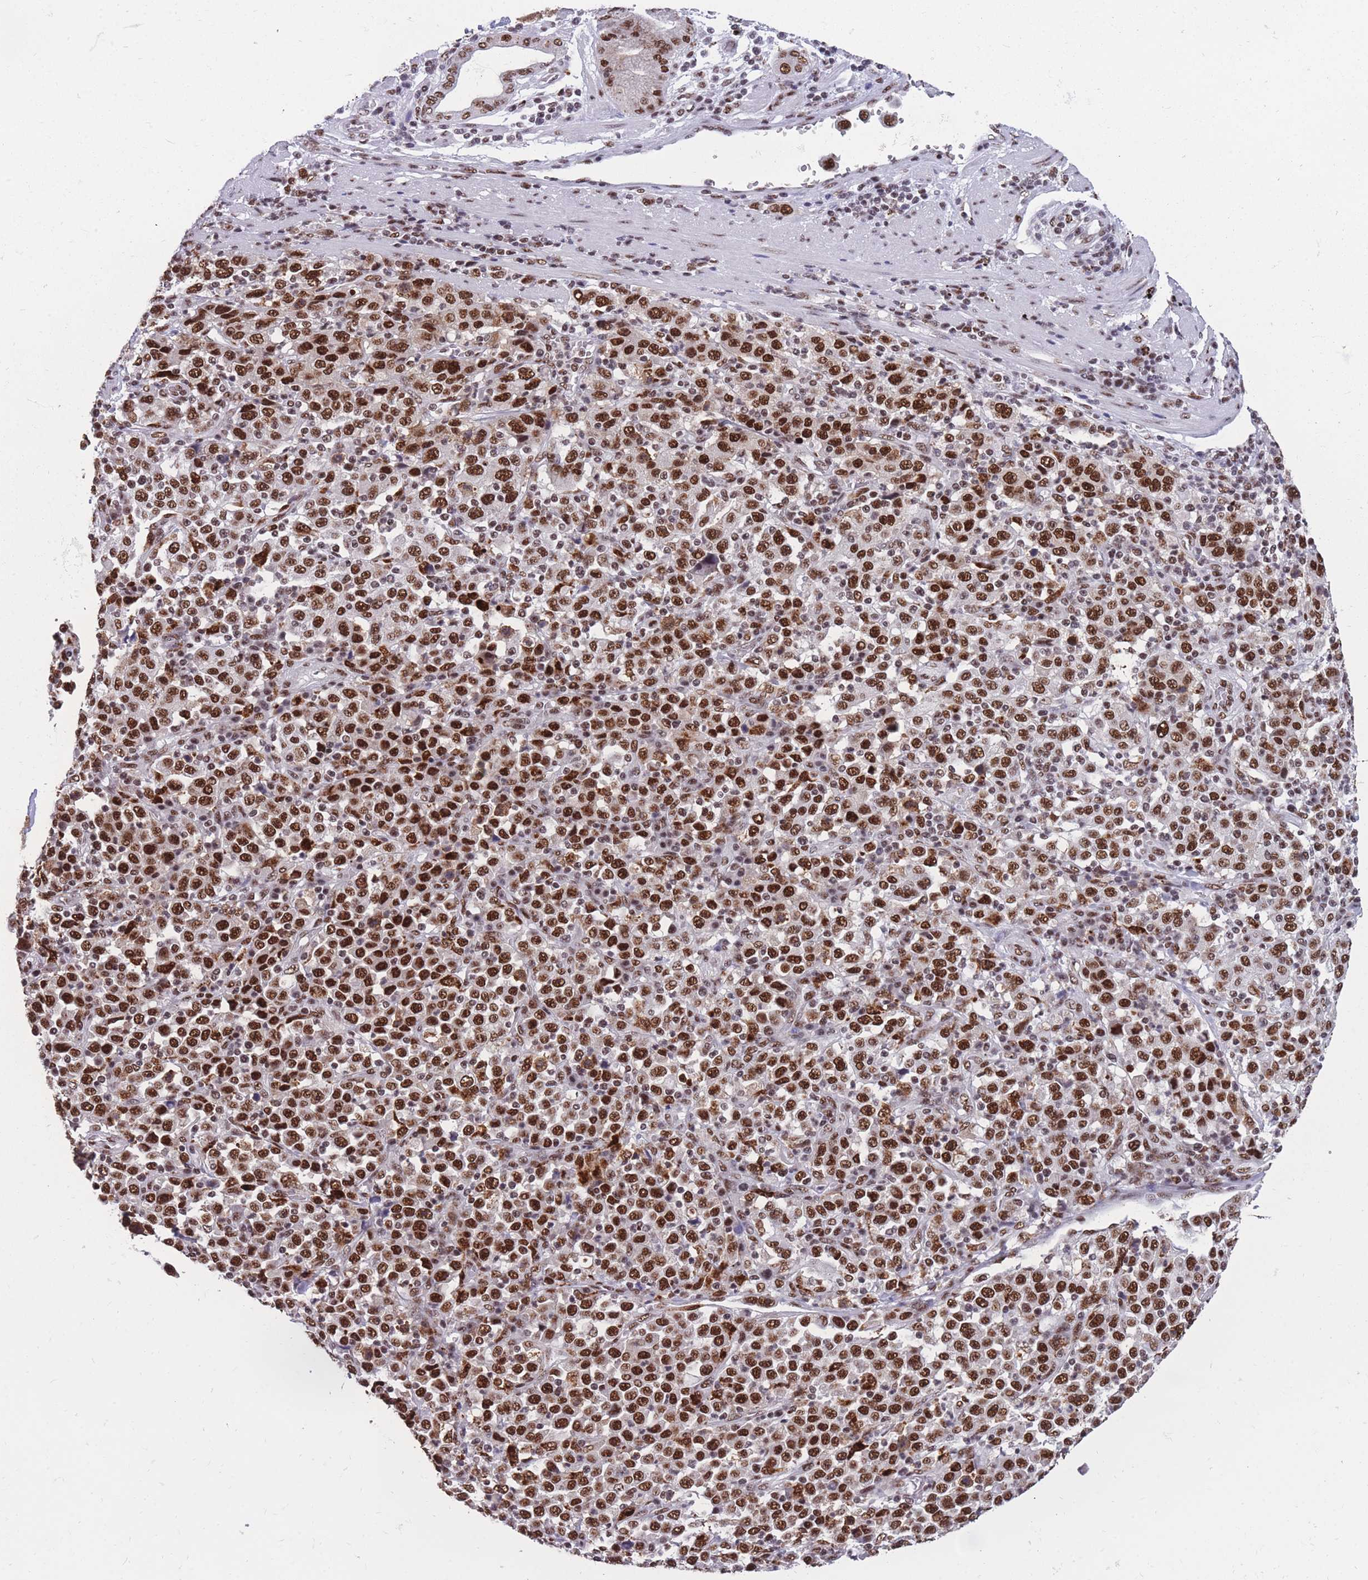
{"staining": {"intensity": "strong", "quantity": ">75%", "location": "nuclear"}, "tissue": "stomach cancer", "cell_type": "Tumor cells", "image_type": "cancer", "snomed": [{"axis": "morphology", "description": "Normal tissue, NOS"}, {"axis": "morphology", "description": "Adenocarcinoma, NOS"}, {"axis": "topography", "description": "Stomach, upper"}, {"axis": "topography", "description": "Stomach"}], "caption": "The photomicrograph demonstrates staining of adenocarcinoma (stomach), revealing strong nuclear protein expression (brown color) within tumor cells.", "gene": "PRPF19", "patient": {"sex": "male", "age": 59}}